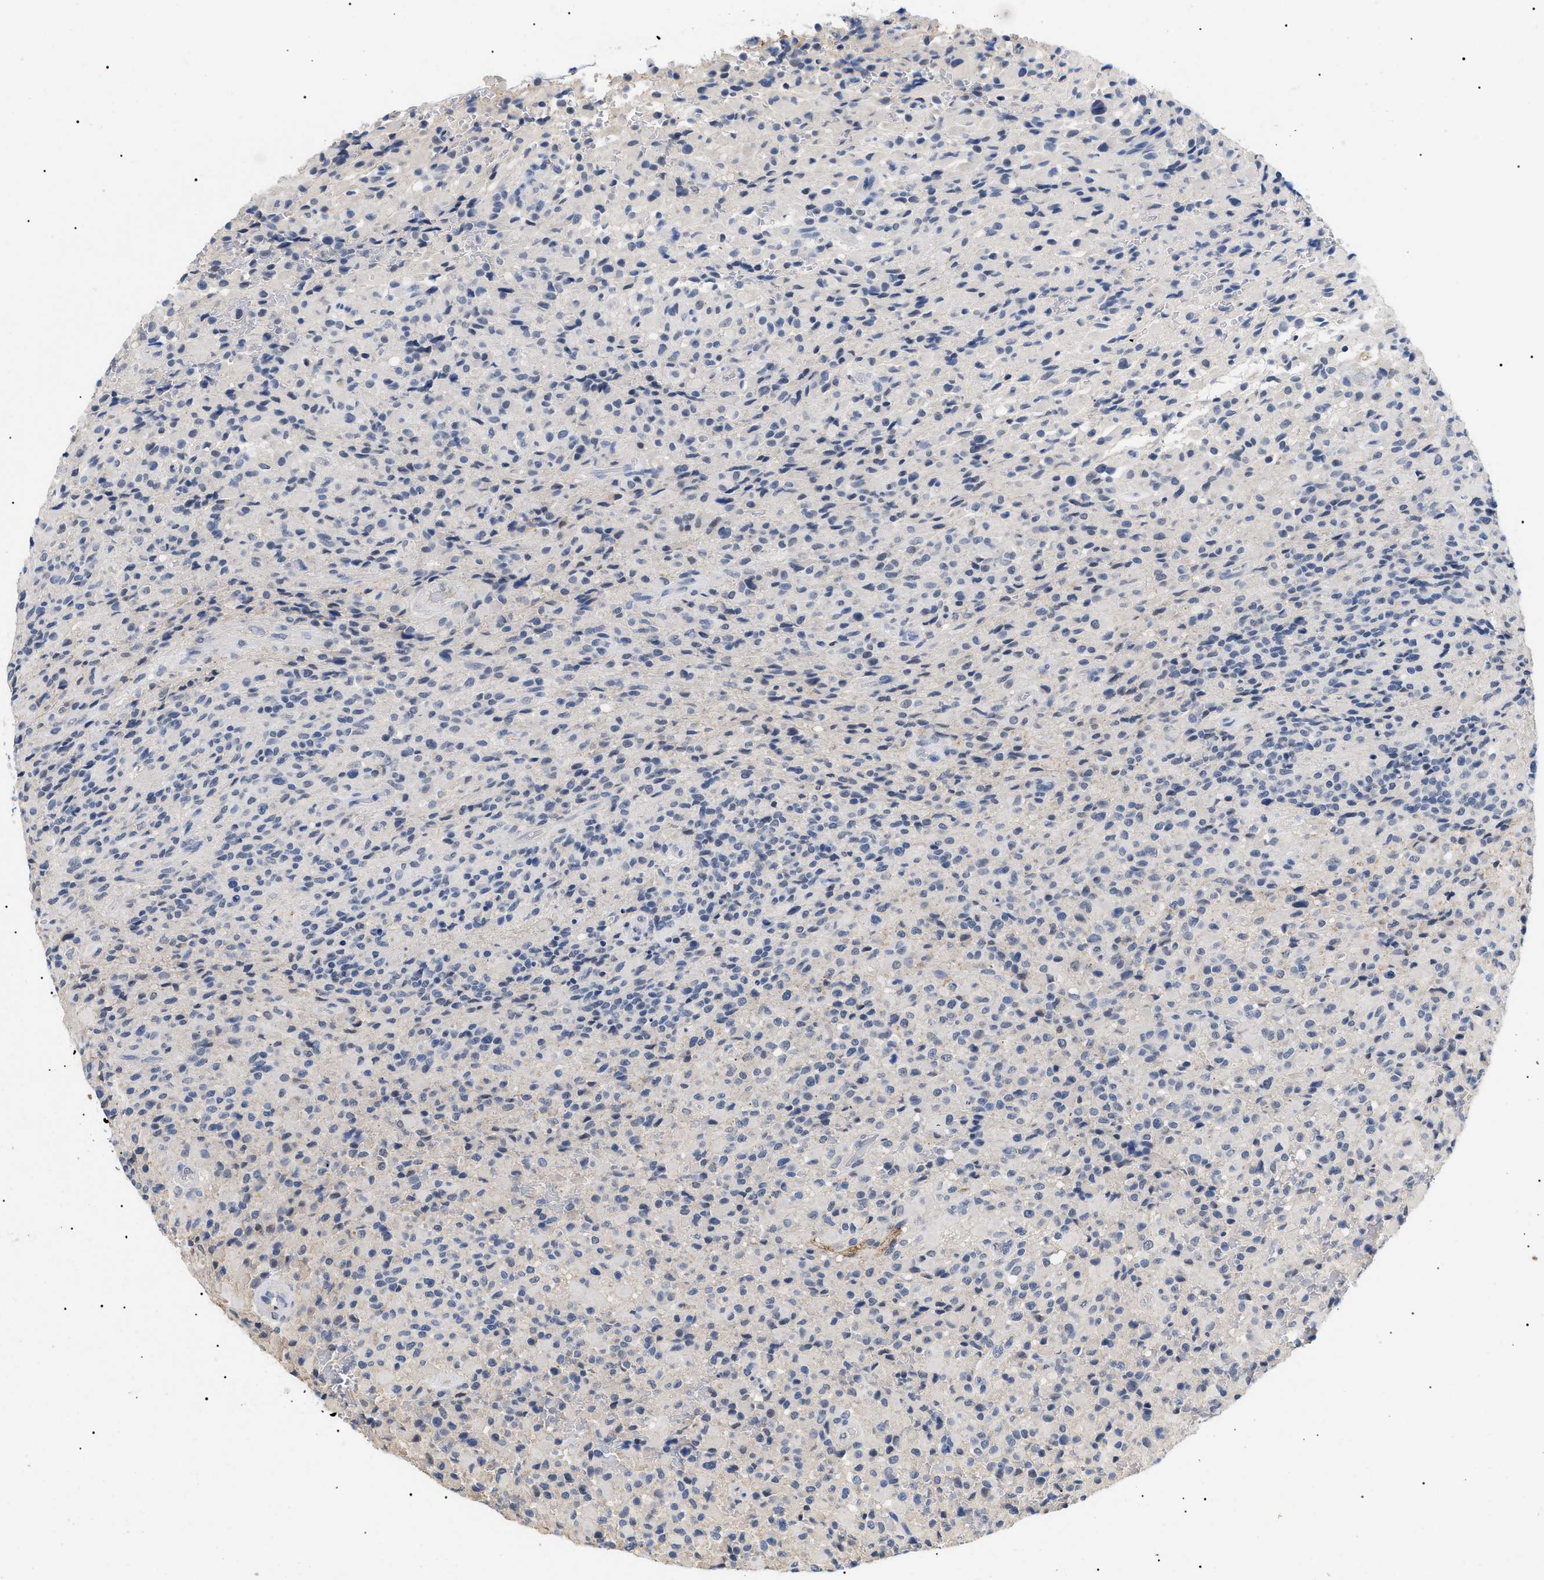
{"staining": {"intensity": "negative", "quantity": "none", "location": "none"}, "tissue": "glioma", "cell_type": "Tumor cells", "image_type": "cancer", "snomed": [{"axis": "morphology", "description": "Glioma, malignant, High grade"}, {"axis": "topography", "description": "Brain"}], "caption": "Tumor cells show no significant protein staining in glioma.", "gene": "PRRT2", "patient": {"sex": "male", "age": 71}}